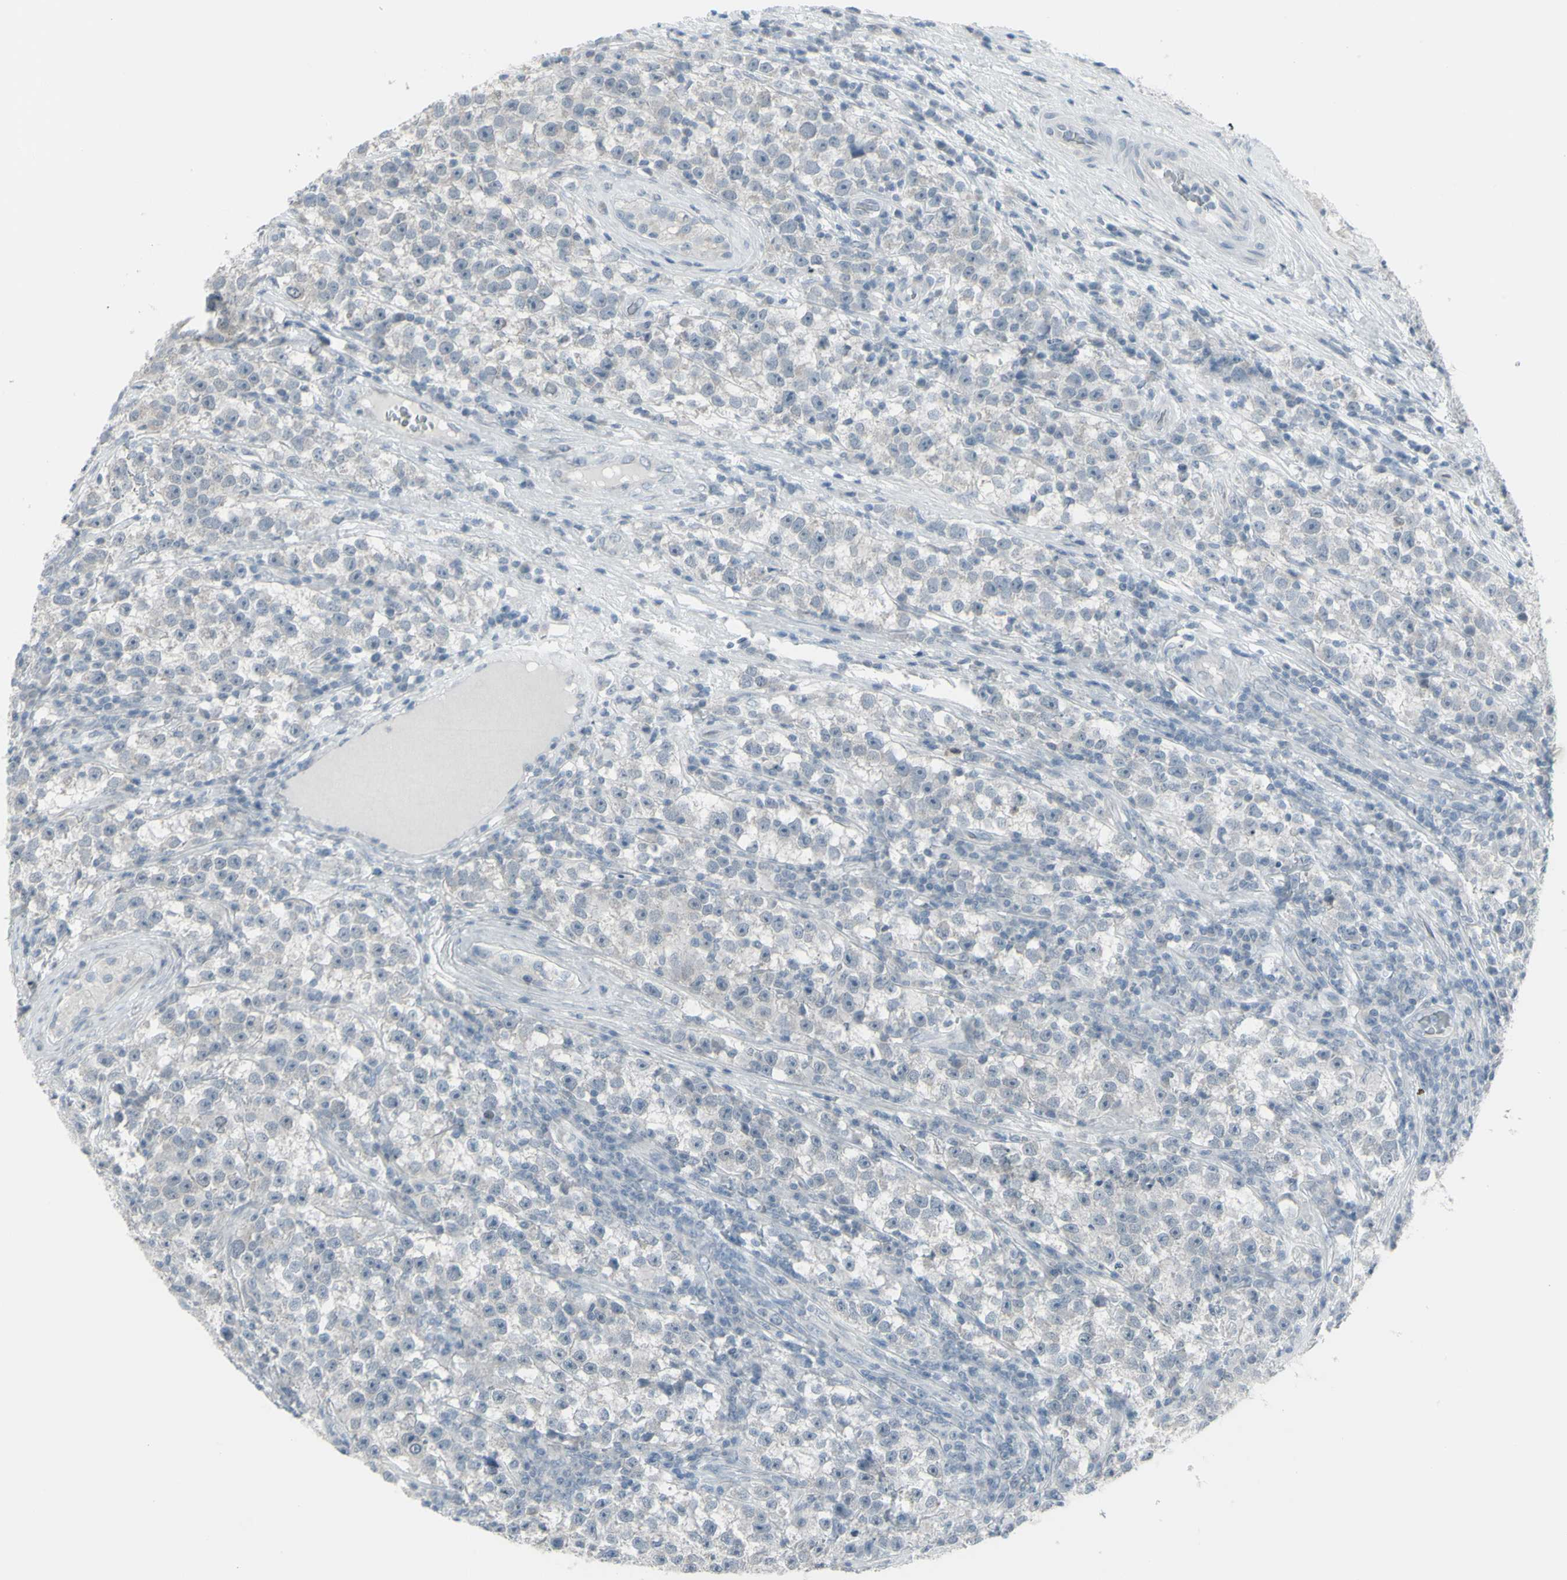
{"staining": {"intensity": "negative", "quantity": "none", "location": "none"}, "tissue": "testis cancer", "cell_type": "Tumor cells", "image_type": "cancer", "snomed": [{"axis": "morphology", "description": "Seminoma, NOS"}, {"axis": "topography", "description": "Testis"}], "caption": "The image reveals no staining of tumor cells in testis cancer (seminoma).", "gene": "RAB3A", "patient": {"sex": "male", "age": 22}}